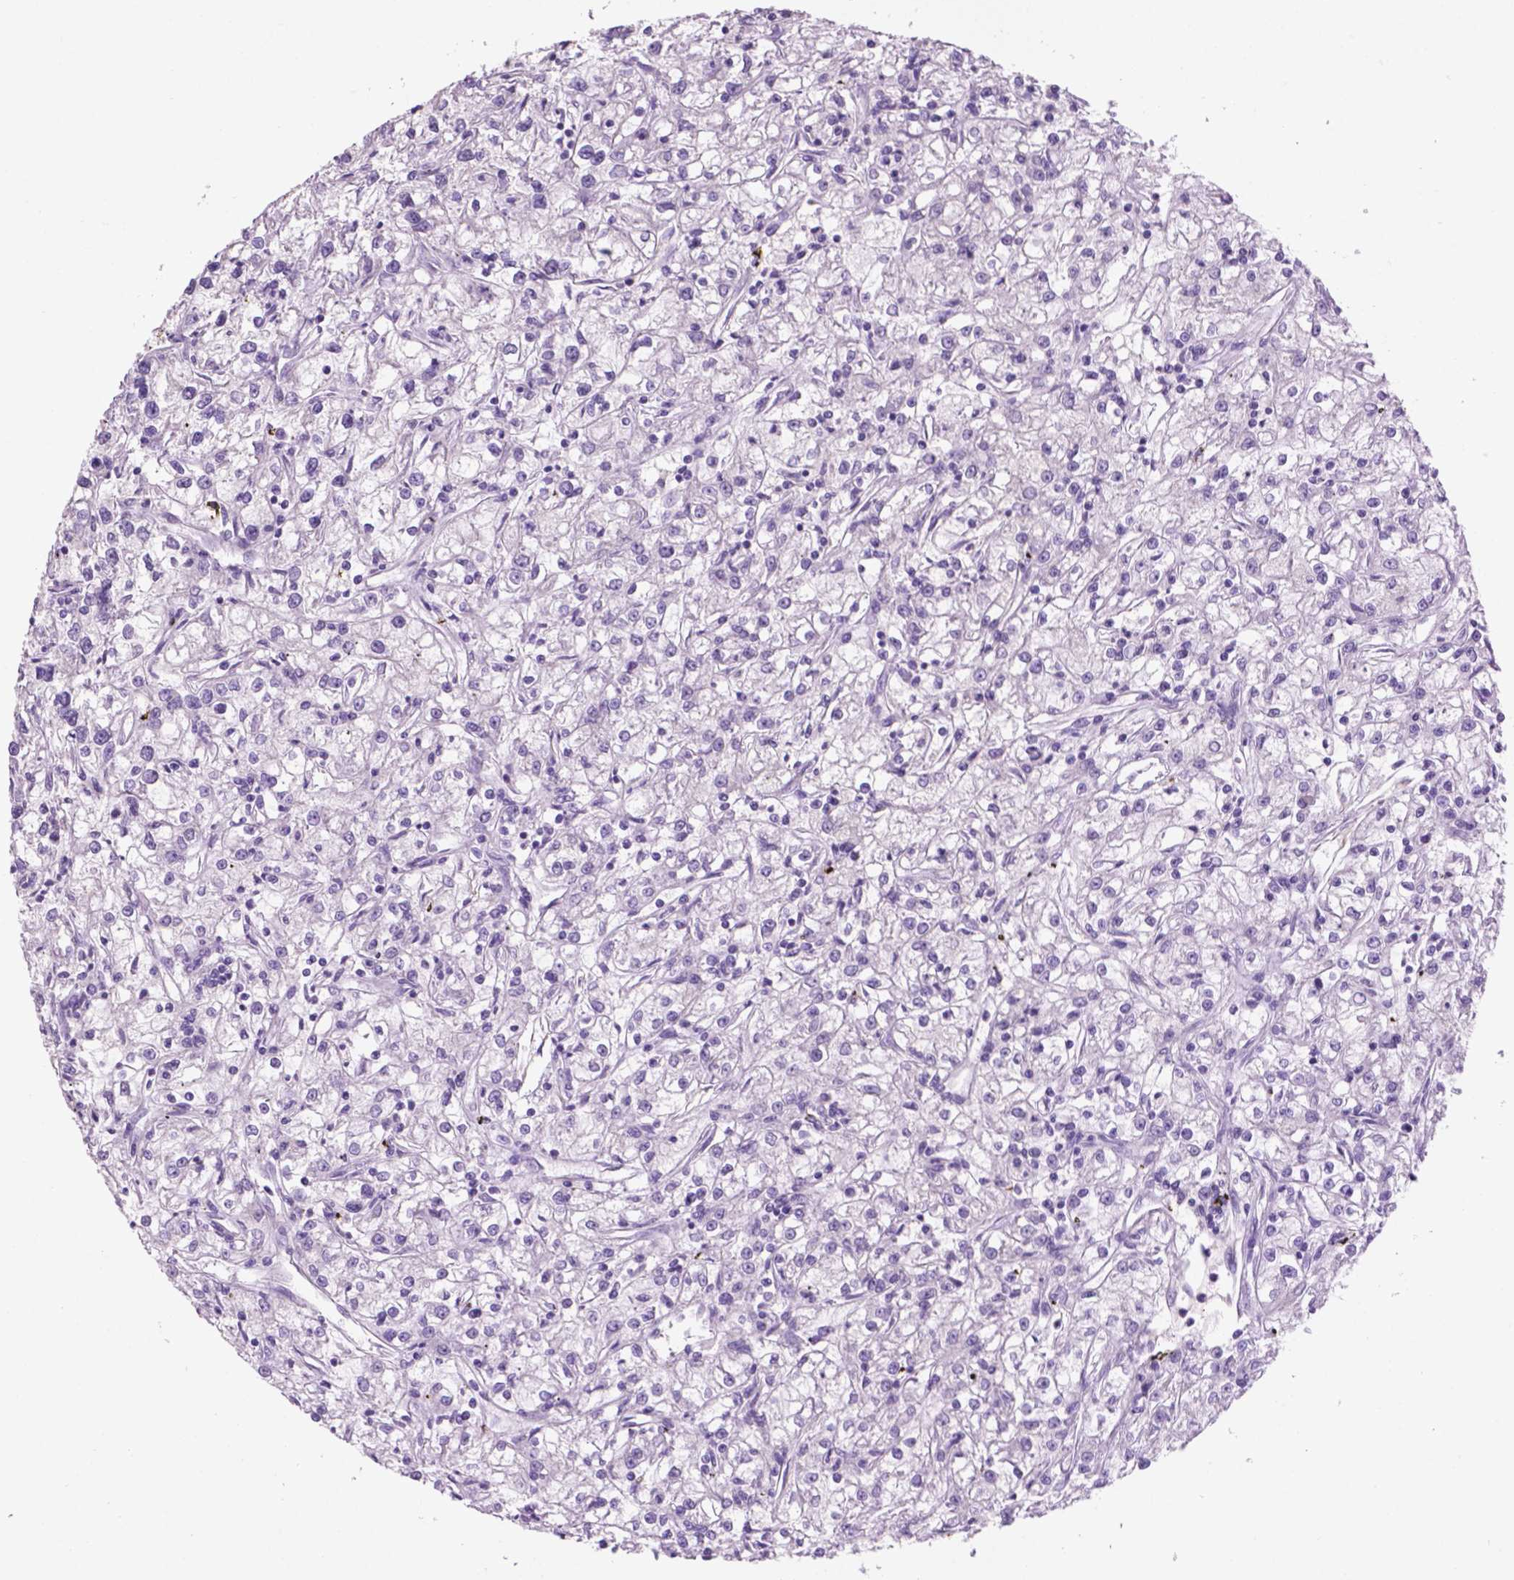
{"staining": {"intensity": "negative", "quantity": "none", "location": "none"}, "tissue": "renal cancer", "cell_type": "Tumor cells", "image_type": "cancer", "snomed": [{"axis": "morphology", "description": "Adenocarcinoma, NOS"}, {"axis": "topography", "description": "Kidney"}], "caption": "Immunohistochemical staining of adenocarcinoma (renal) demonstrates no significant positivity in tumor cells.", "gene": "CRYBA4", "patient": {"sex": "female", "age": 59}}